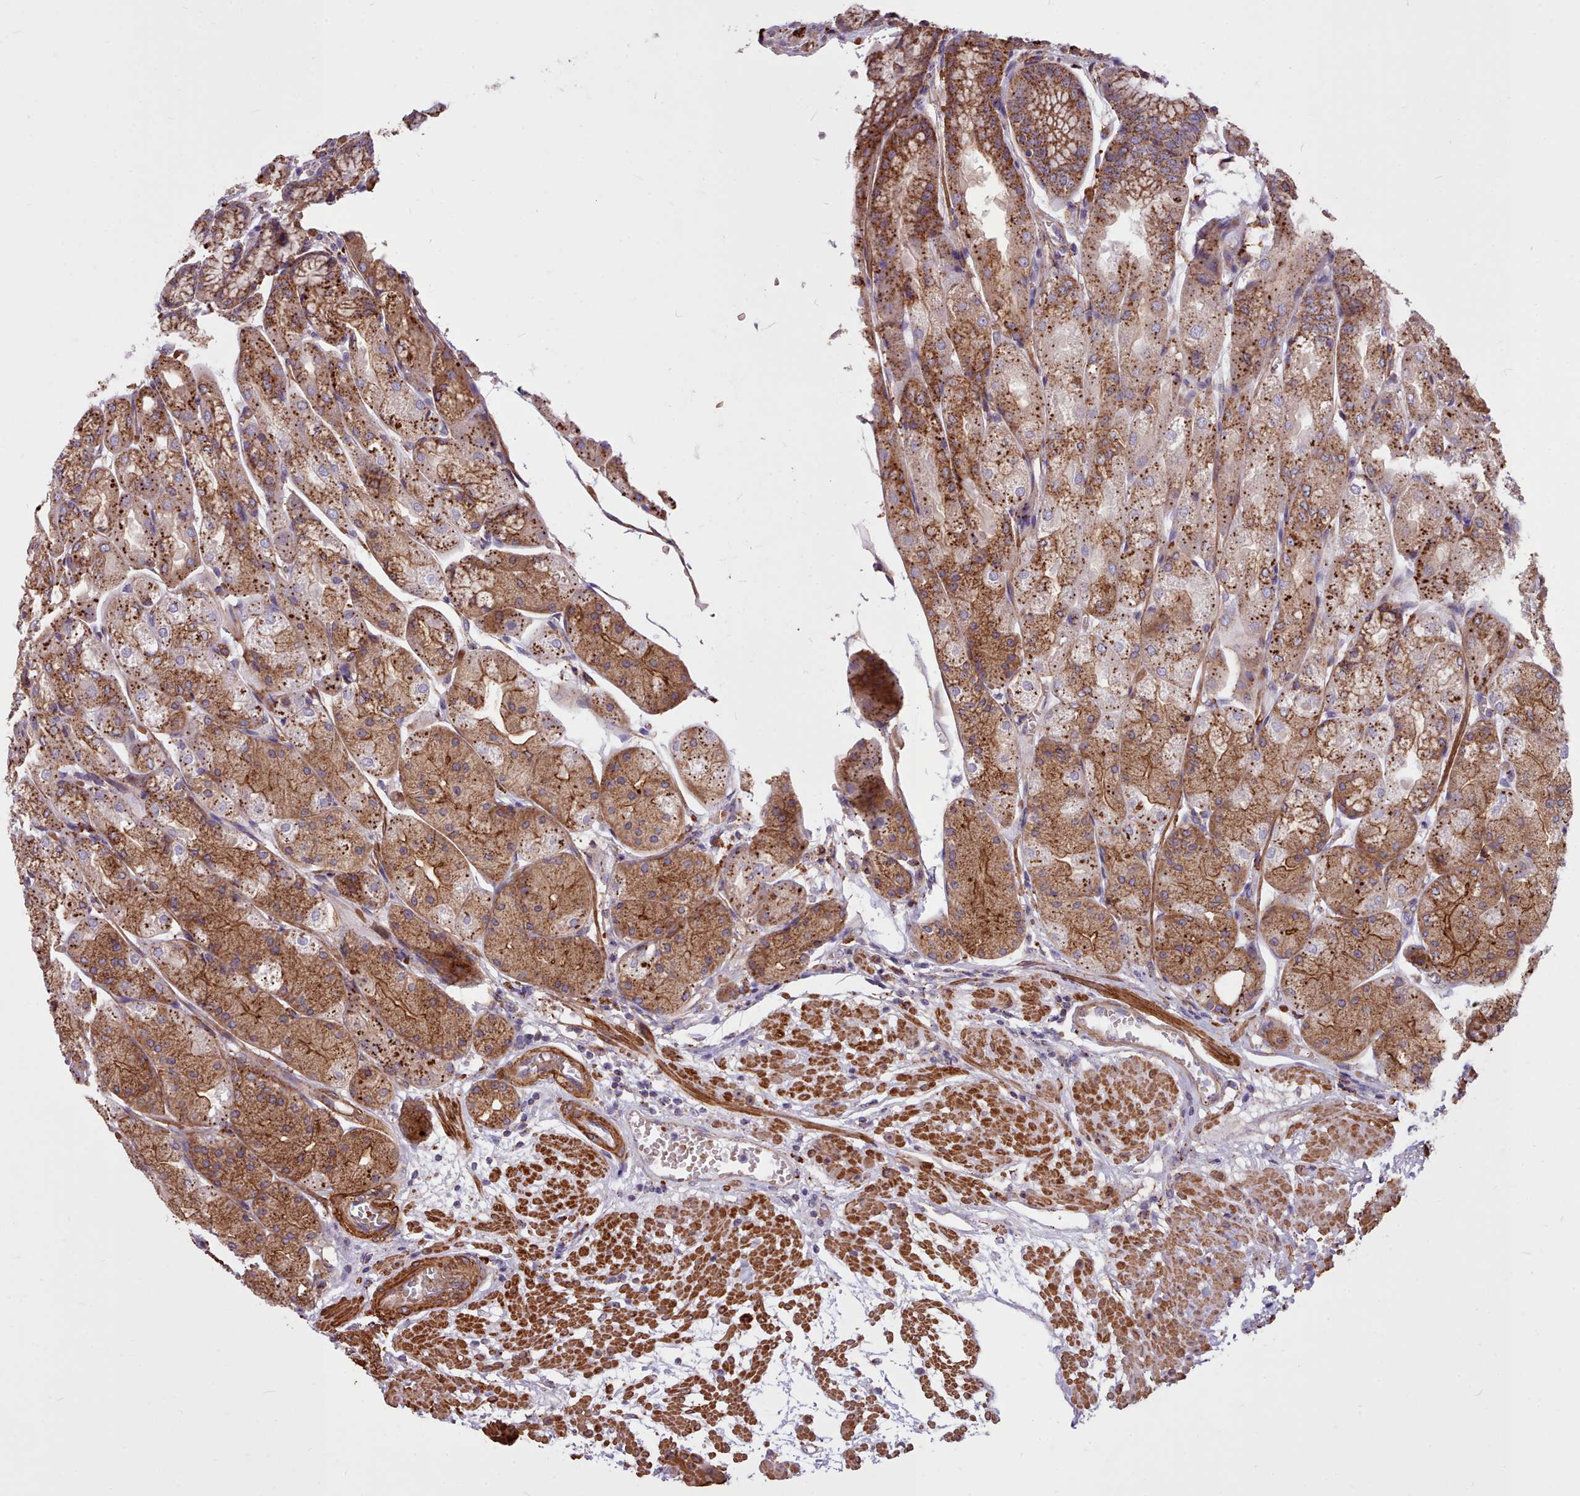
{"staining": {"intensity": "moderate", "quantity": ">75%", "location": "cytoplasmic/membranous"}, "tissue": "stomach", "cell_type": "Glandular cells", "image_type": "normal", "snomed": [{"axis": "morphology", "description": "Normal tissue, NOS"}, {"axis": "topography", "description": "Stomach, upper"}], "caption": "Normal stomach exhibits moderate cytoplasmic/membranous staining in approximately >75% of glandular cells (Stains: DAB (3,3'-diaminobenzidine) in brown, nuclei in blue, Microscopy: brightfield microscopy at high magnification)..", "gene": "PACSIN3", "patient": {"sex": "male", "age": 72}}